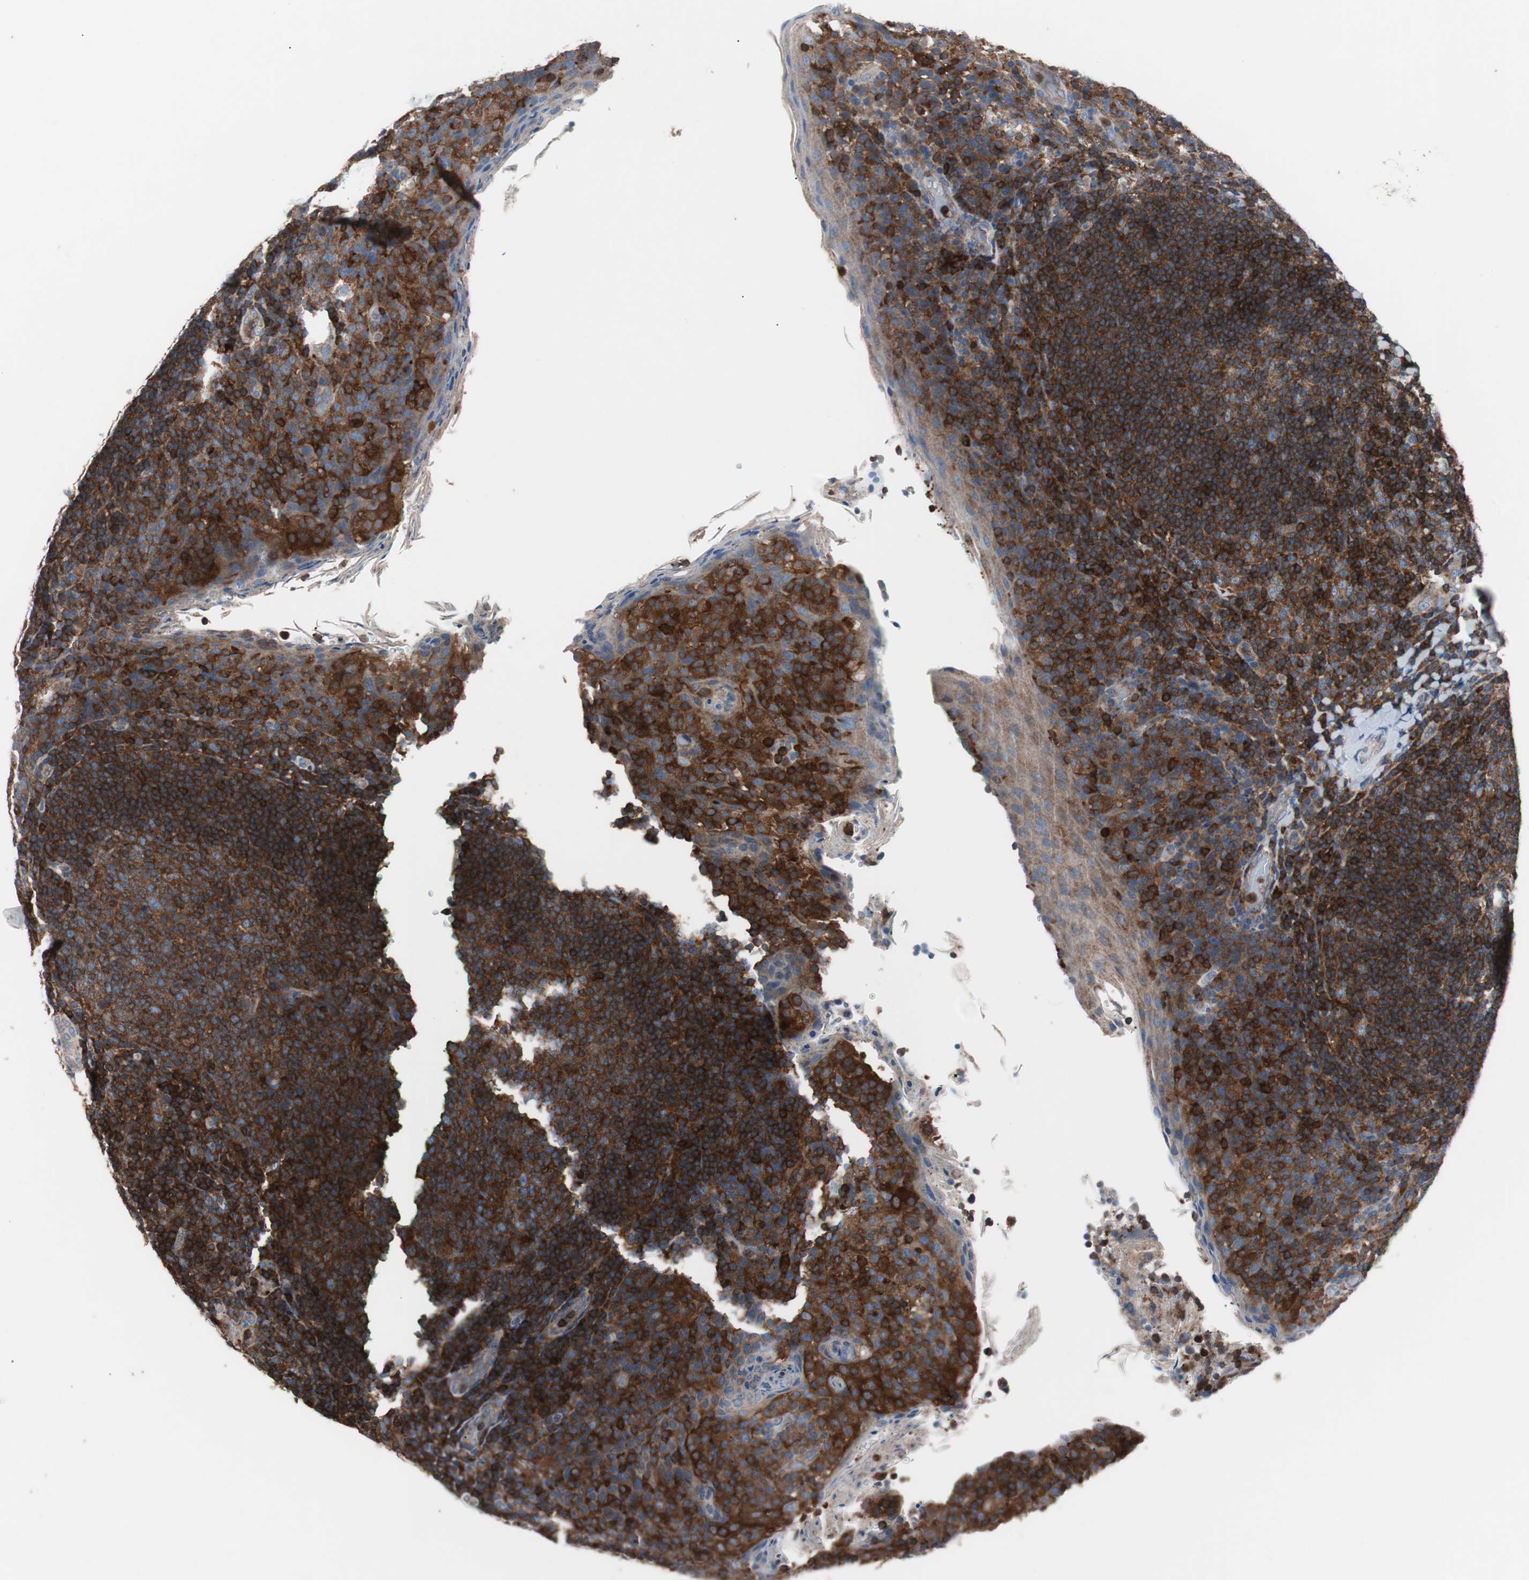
{"staining": {"intensity": "moderate", "quantity": ">75%", "location": "cytoplasmic/membranous"}, "tissue": "tonsil", "cell_type": "Germinal center cells", "image_type": "normal", "snomed": [{"axis": "morphology", "description": "Normal tissue, NOS"}, {"axis": "topography", "description": "Tonsil"}], "caption": "Immunohistochemistry micrograph of unremarkable human tonsil stained for a protein (brown), which displays medium levels of moderate cytoplasmic/membranous positivity in approximately >75% of germinal center cells.", "gene": "PIK3R1", "patient": {"sex": "male", "age": 17}}